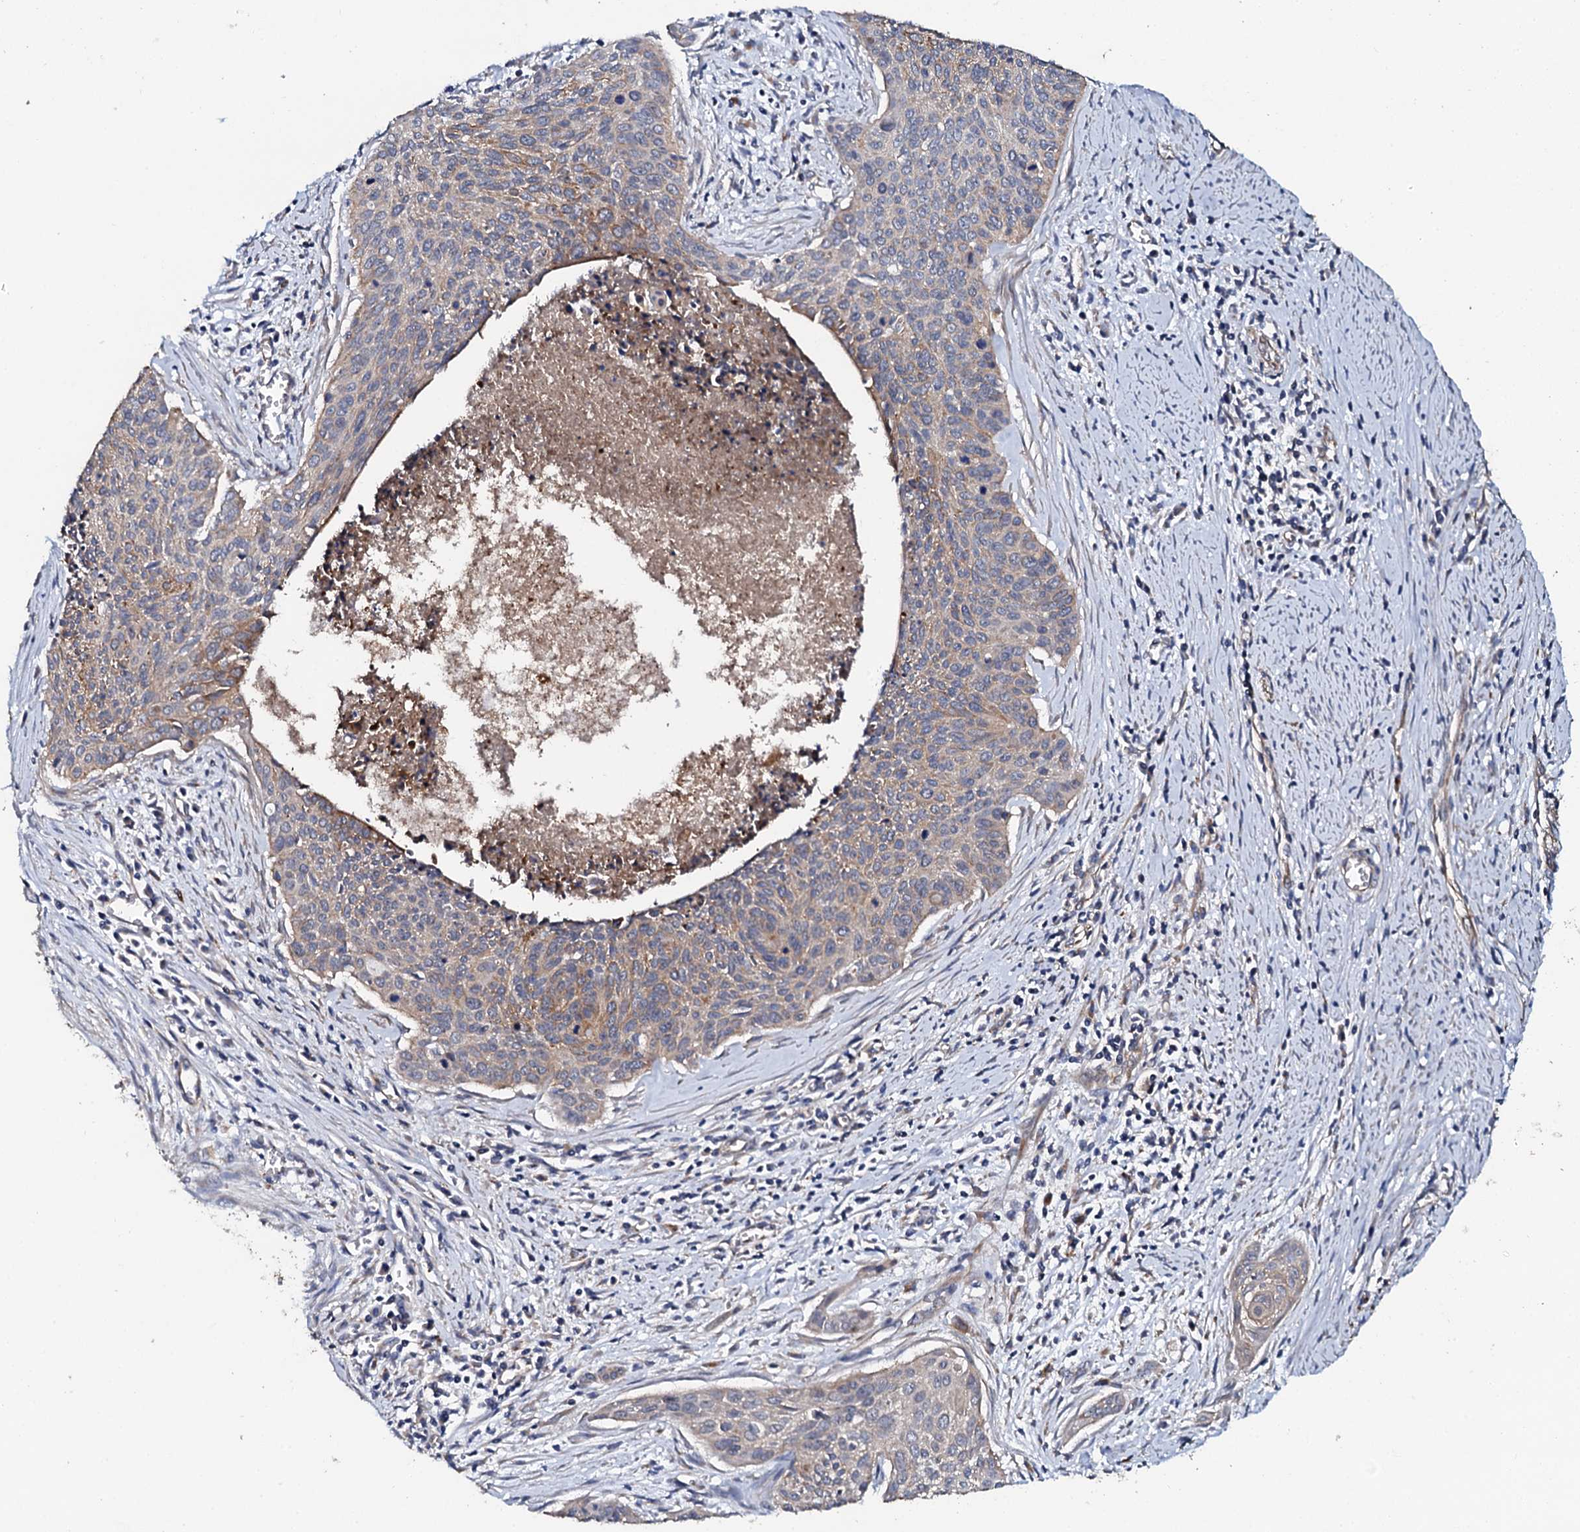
{"staining": {"intensity": "weak", "quantity": "<25%", "location": "cytoplasmic/membranous"}, "tissue": "cervical cancer", "cell_type": "Tumor cells", "image_type": "cancer", "snomed": [{"axis": "morphology", "description": "Squamous cell carcinoma, NOS"}, {"axis": "topography", "description": "Cervix"}], "caption": "This is an immunohistochemistry photomicrograph of human squamous cell carcinoma (cervical). There is no expression in tumor cells.", "gene": "GLCE", "patient": {"sex": "female", "age": 55}}